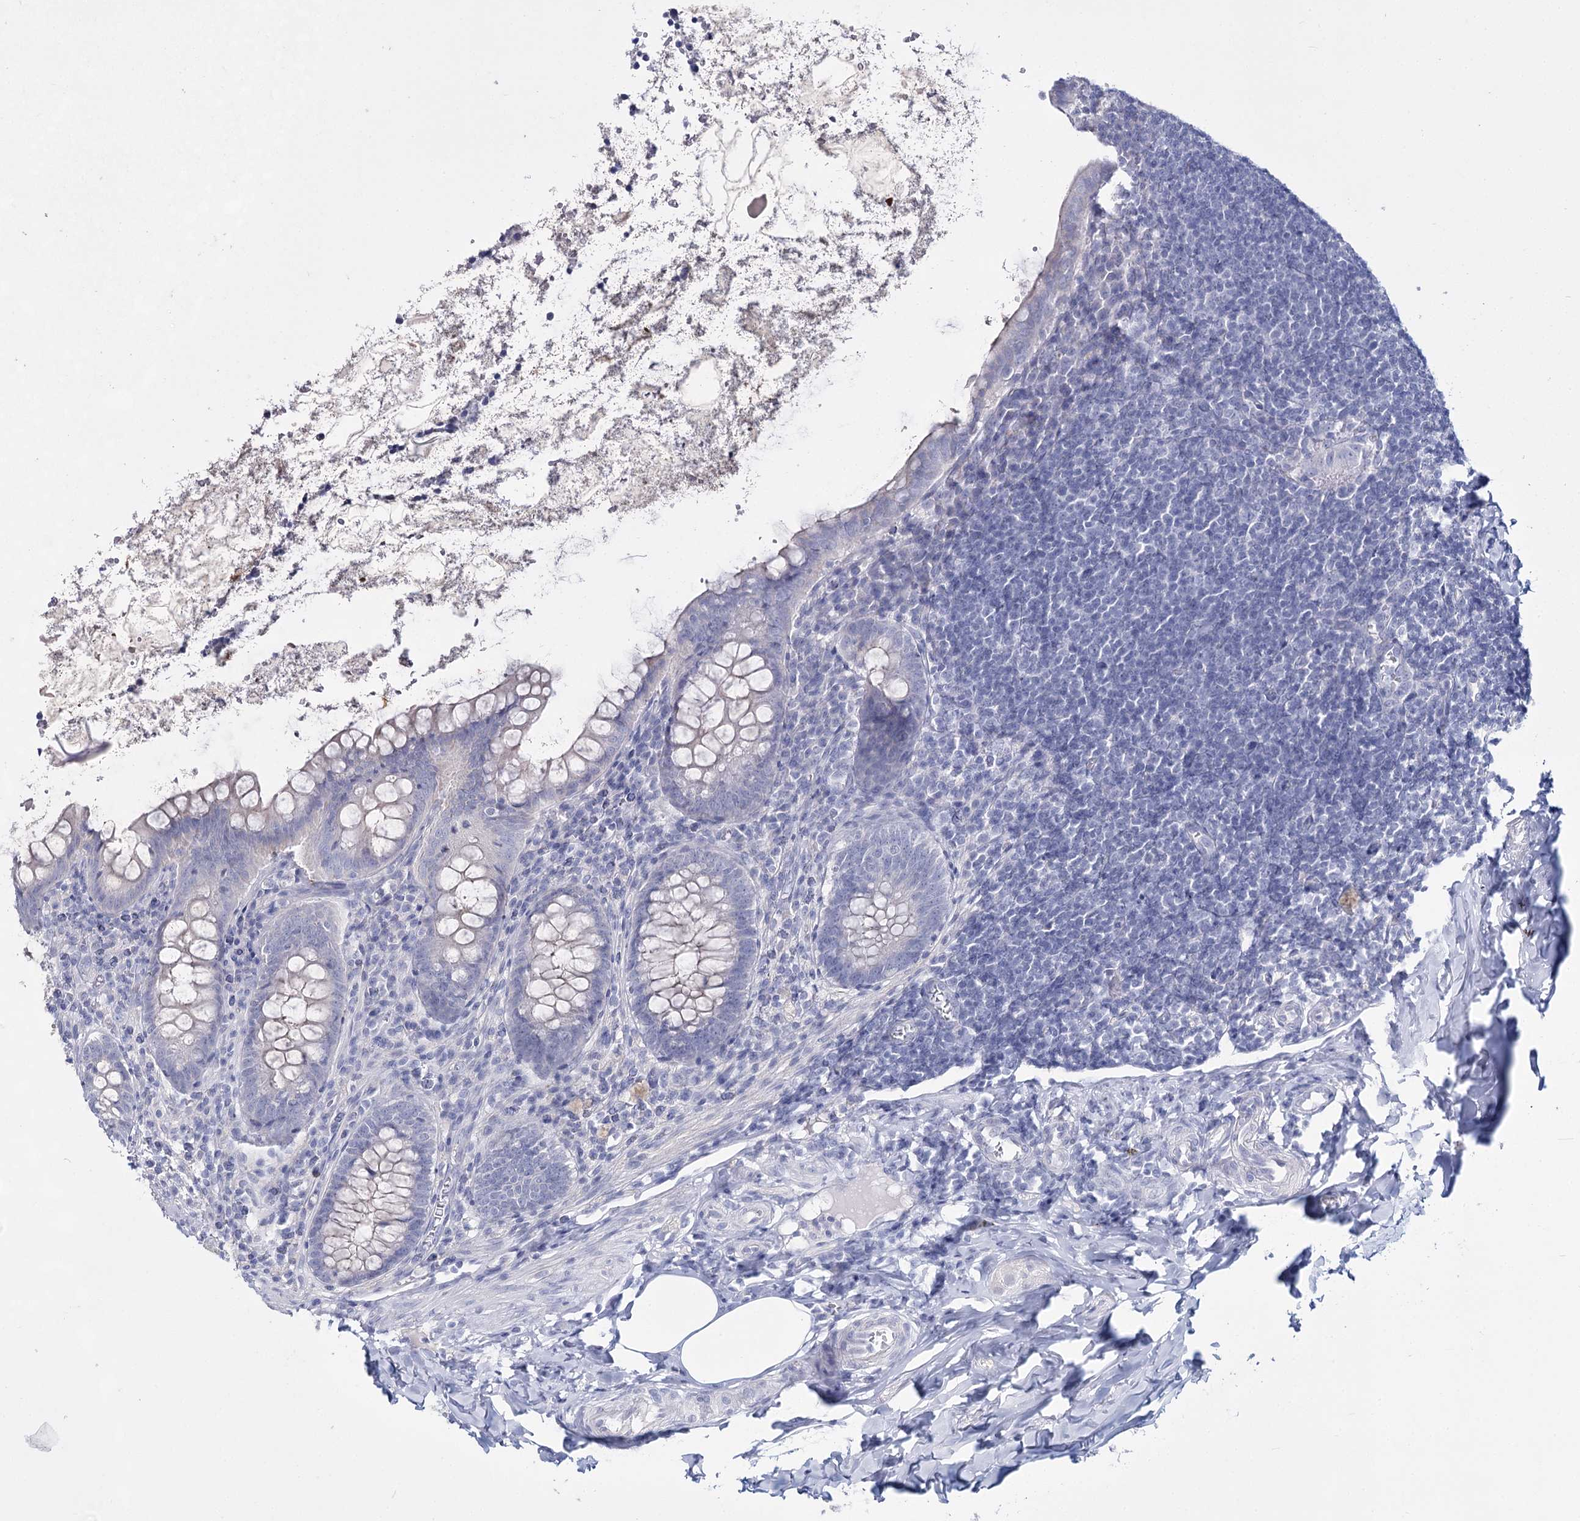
{"staining": {"intensity": "negative", "quantity": "none", "location": "none"}, "tissue": "appendix", "cell_type": "Glandular cells", "image_type": "normal", "snomed": [{"axis": "morphology", "description": "Normal tissue, NOS"}, {"axis": "topography", "description": "Appendix"}], "caption": "Immunohistochemistry photomicrograph of benign appendix stained for a protein (brown), which displays no positivity in glandular cells. The staining was performed using DAB (3,3'-diaminobenzidine) to visualize the protein expression in brown, while the nuclei were stained in blue with hematoxylin (Magnification: 20x).", "gene": "SLC17A2", "patient": {"sex": "female", "age": 33}}